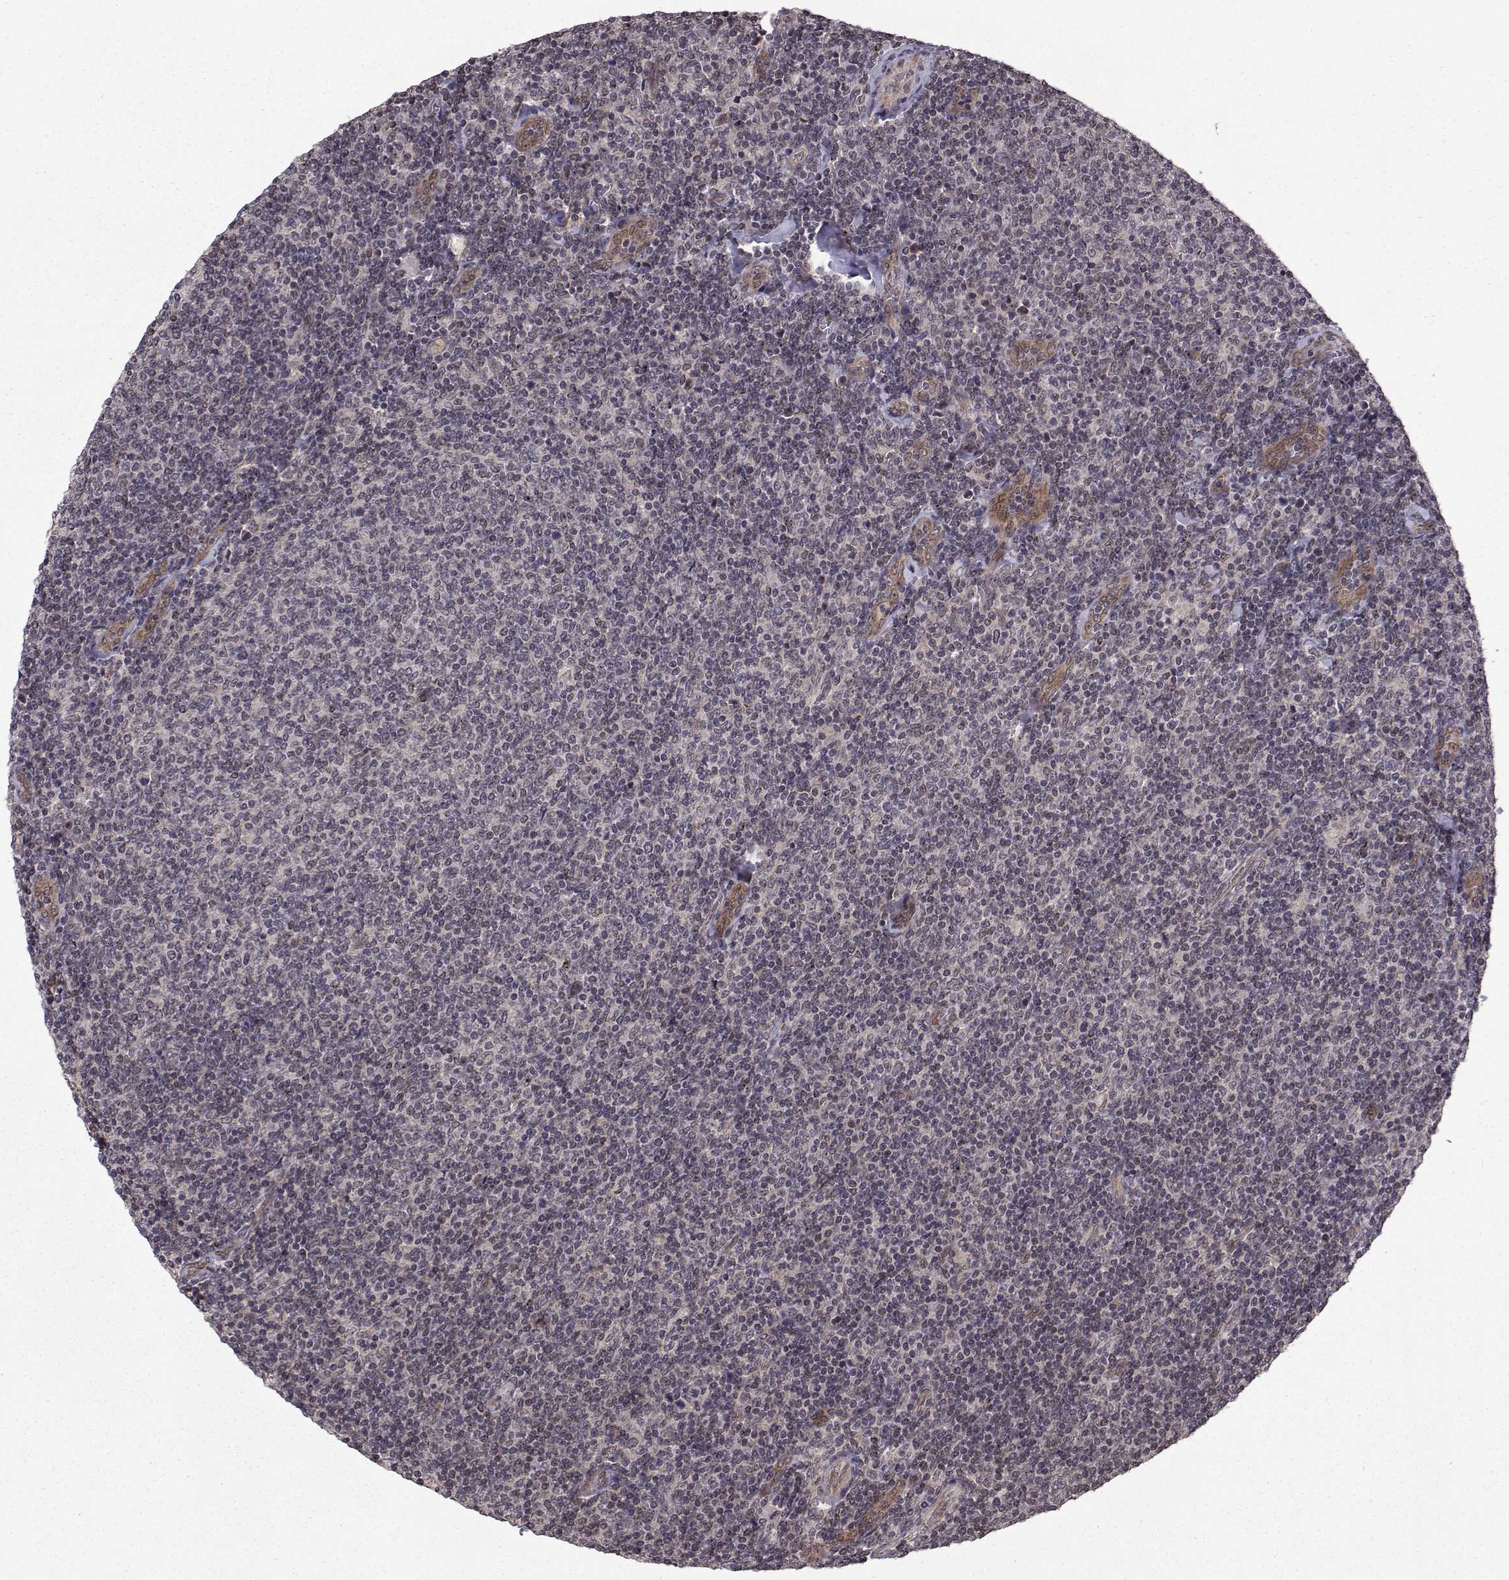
{"staining": {"intensity": "negative", "quantity": "none", "location": "none"}, "tissue": "lymphoma", "cell_type": "Tumor cells", "image_type": "cancer", "snomed": [{"axis": "morphology", "description": "Malignant lymphoma, non-Hodgkin's type, Low grade"}, {"axis": "topography", "description": "Lymph node"}], "caption": "This is a micrograph of immunohistochemistry (IHC) staining of malignant lymphoma, non-Hodgkin's type (low-grade), which shows no expression in tumor cells.", "gene": "PKN2", "patient": {"sex": "male", "age": 52}}